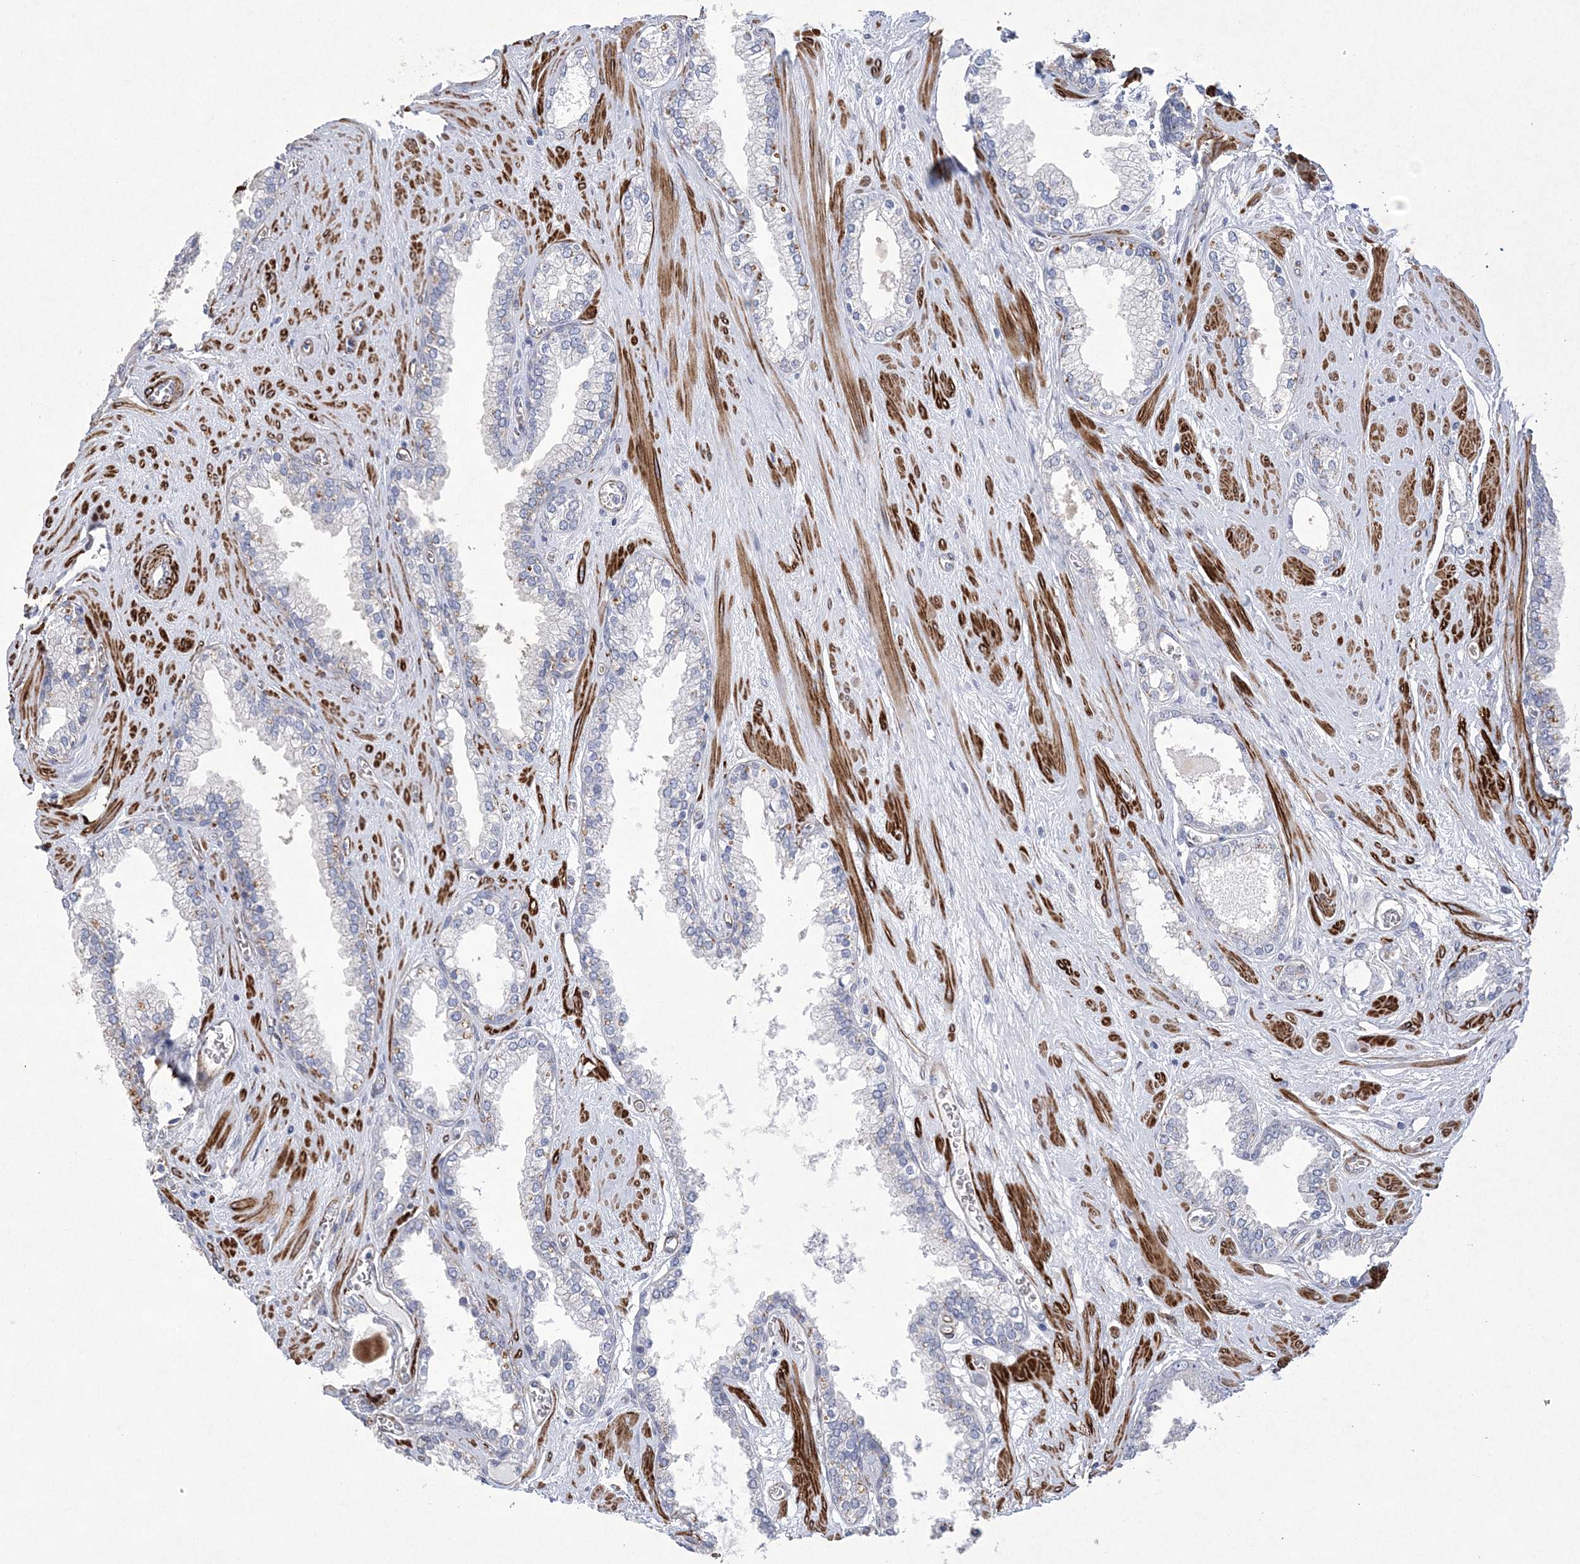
{"staining": {"intensity": "negative", "quantity": "none", "location": "none"}, "tissue": "prostate cancer", "cell_type": "Tumor cells", "image_type": "cancer", "snomed": [{"axis": "morphology", "description": "Adenocarcinoma, Low grade"}, {"axis": "topography", "description": "Prostate"}], "caption": "High power microscopy image of an IHC photomicrograph of low-grade adenocarcinoma (prostate), revealing no significant positivity in tumor cells.", "gene": "ARSJ", "patient": {"sex": "male", "age": 62}}